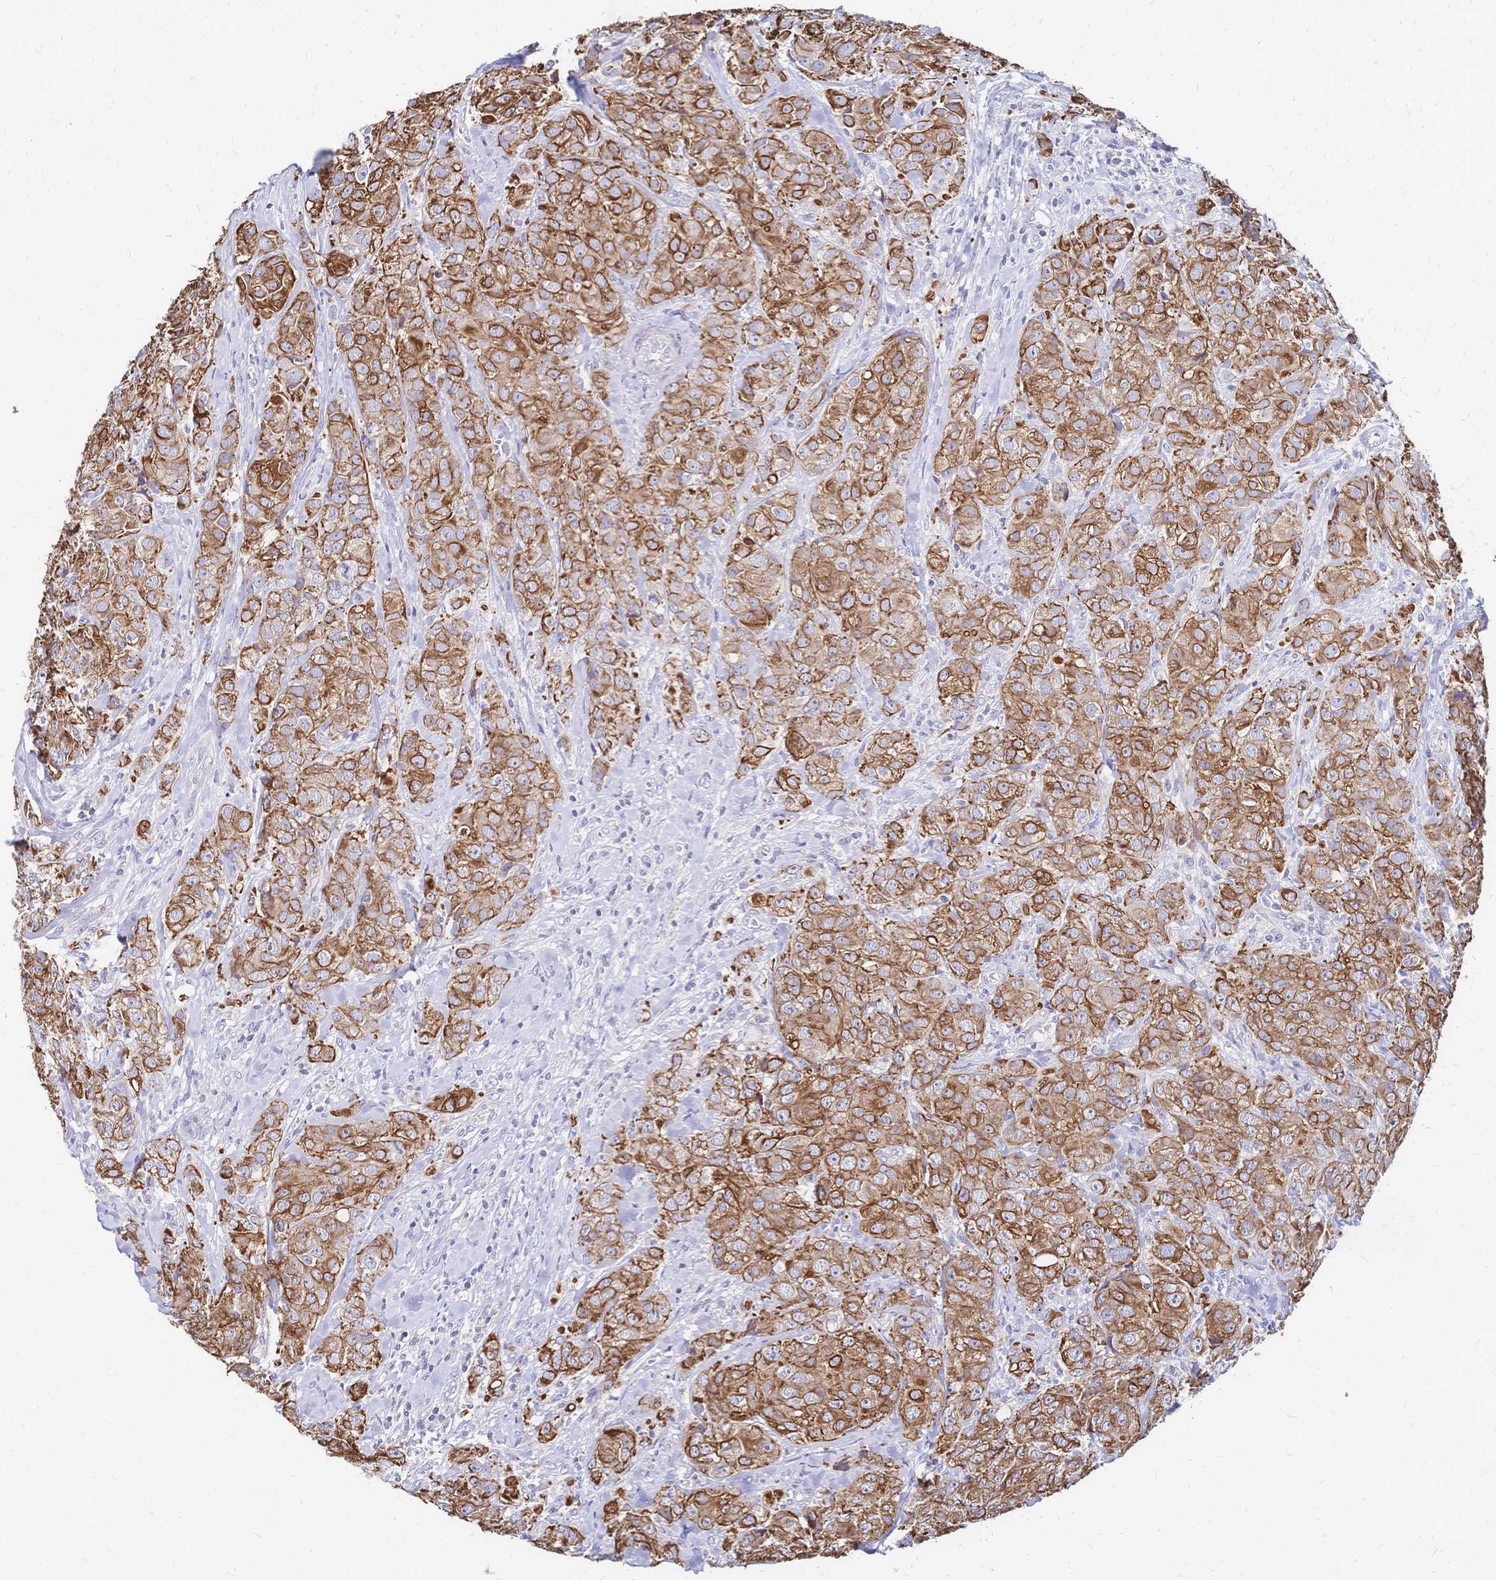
{"staining": {"intensity": "moderate", "quantity": ">75%", "location": "cytoplasmic/membranous"}, "tissue": "breast cancer", "cell_type": "Tumor cells", "image_type": "cancer", "snomed": [{"axis": "morphology", "description": "Normal tissue, NOS"}, {"axis": "morphology", "description": "Duct carcinoma"}, {"axis": "topography", "description": "Breast"}], "caption": "Moderate cytoplasmic/membranous staining for a protein is present in approximately >75% of tumor cells of breast infiltrating ductal carcinoma using IHC.", "gene": "DTNB", "patient": {"sex": "female", "age": 43}}